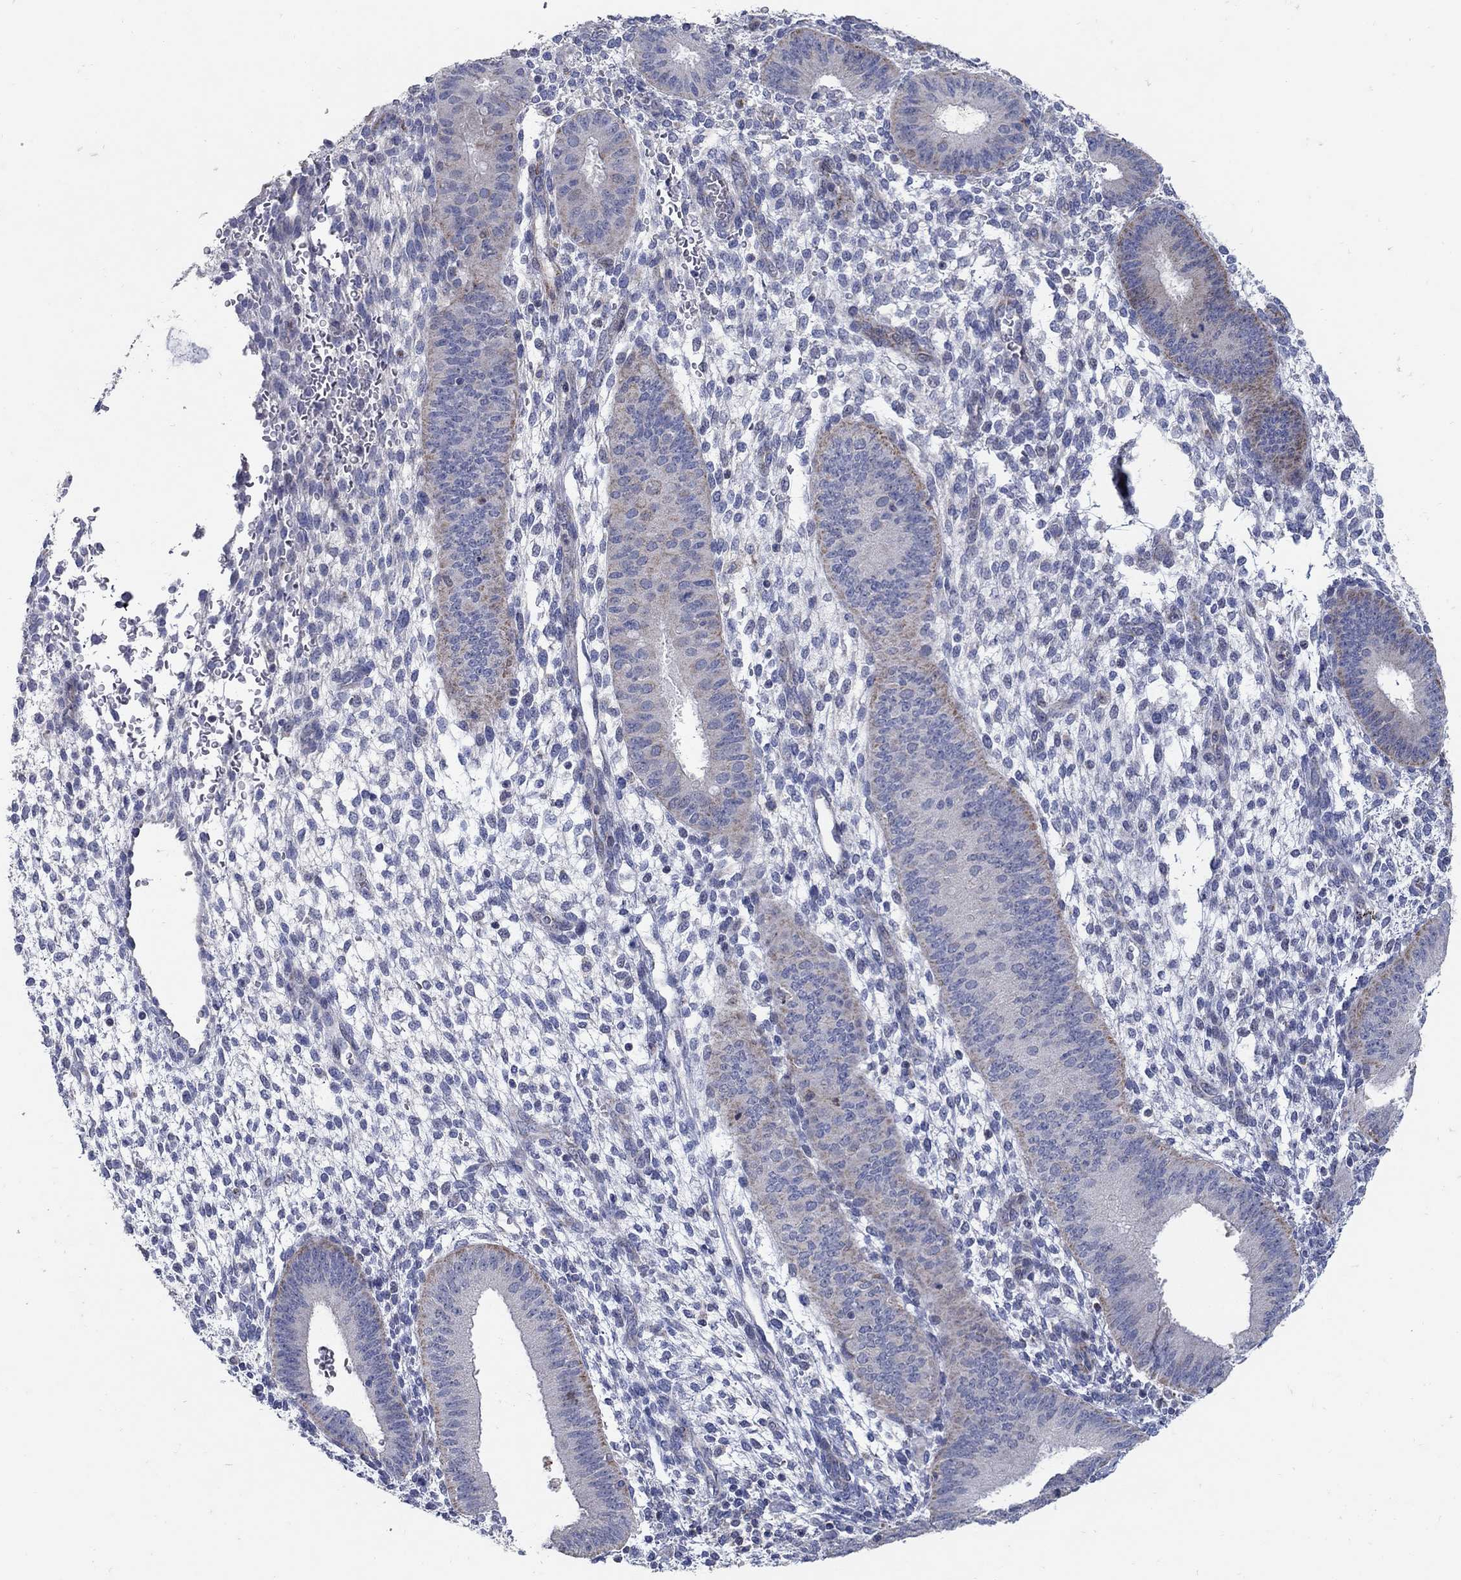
{"staining": {"intensity": "negative", "quantity": "none", "location": "none"}, "tissue": "endometrium", "cell_type": "Cells in endometrial stroma", "image_type": "normal", "snomed": [{"axis": "morphology", "description": "Normal tissue, NOS"}, {"axis": "topography", "description": "Endometrium"}], "caption": "The micrograph demonstrates no significant positivity in cells in endometrial stroma of endometrium. (DAB (3,3'-diaminobenzidine) immunohistochemistry visualized using brightfield microscopy, high magnification).", "gene": "HMX2", "patient": {"sex": "female", "age": 39}}